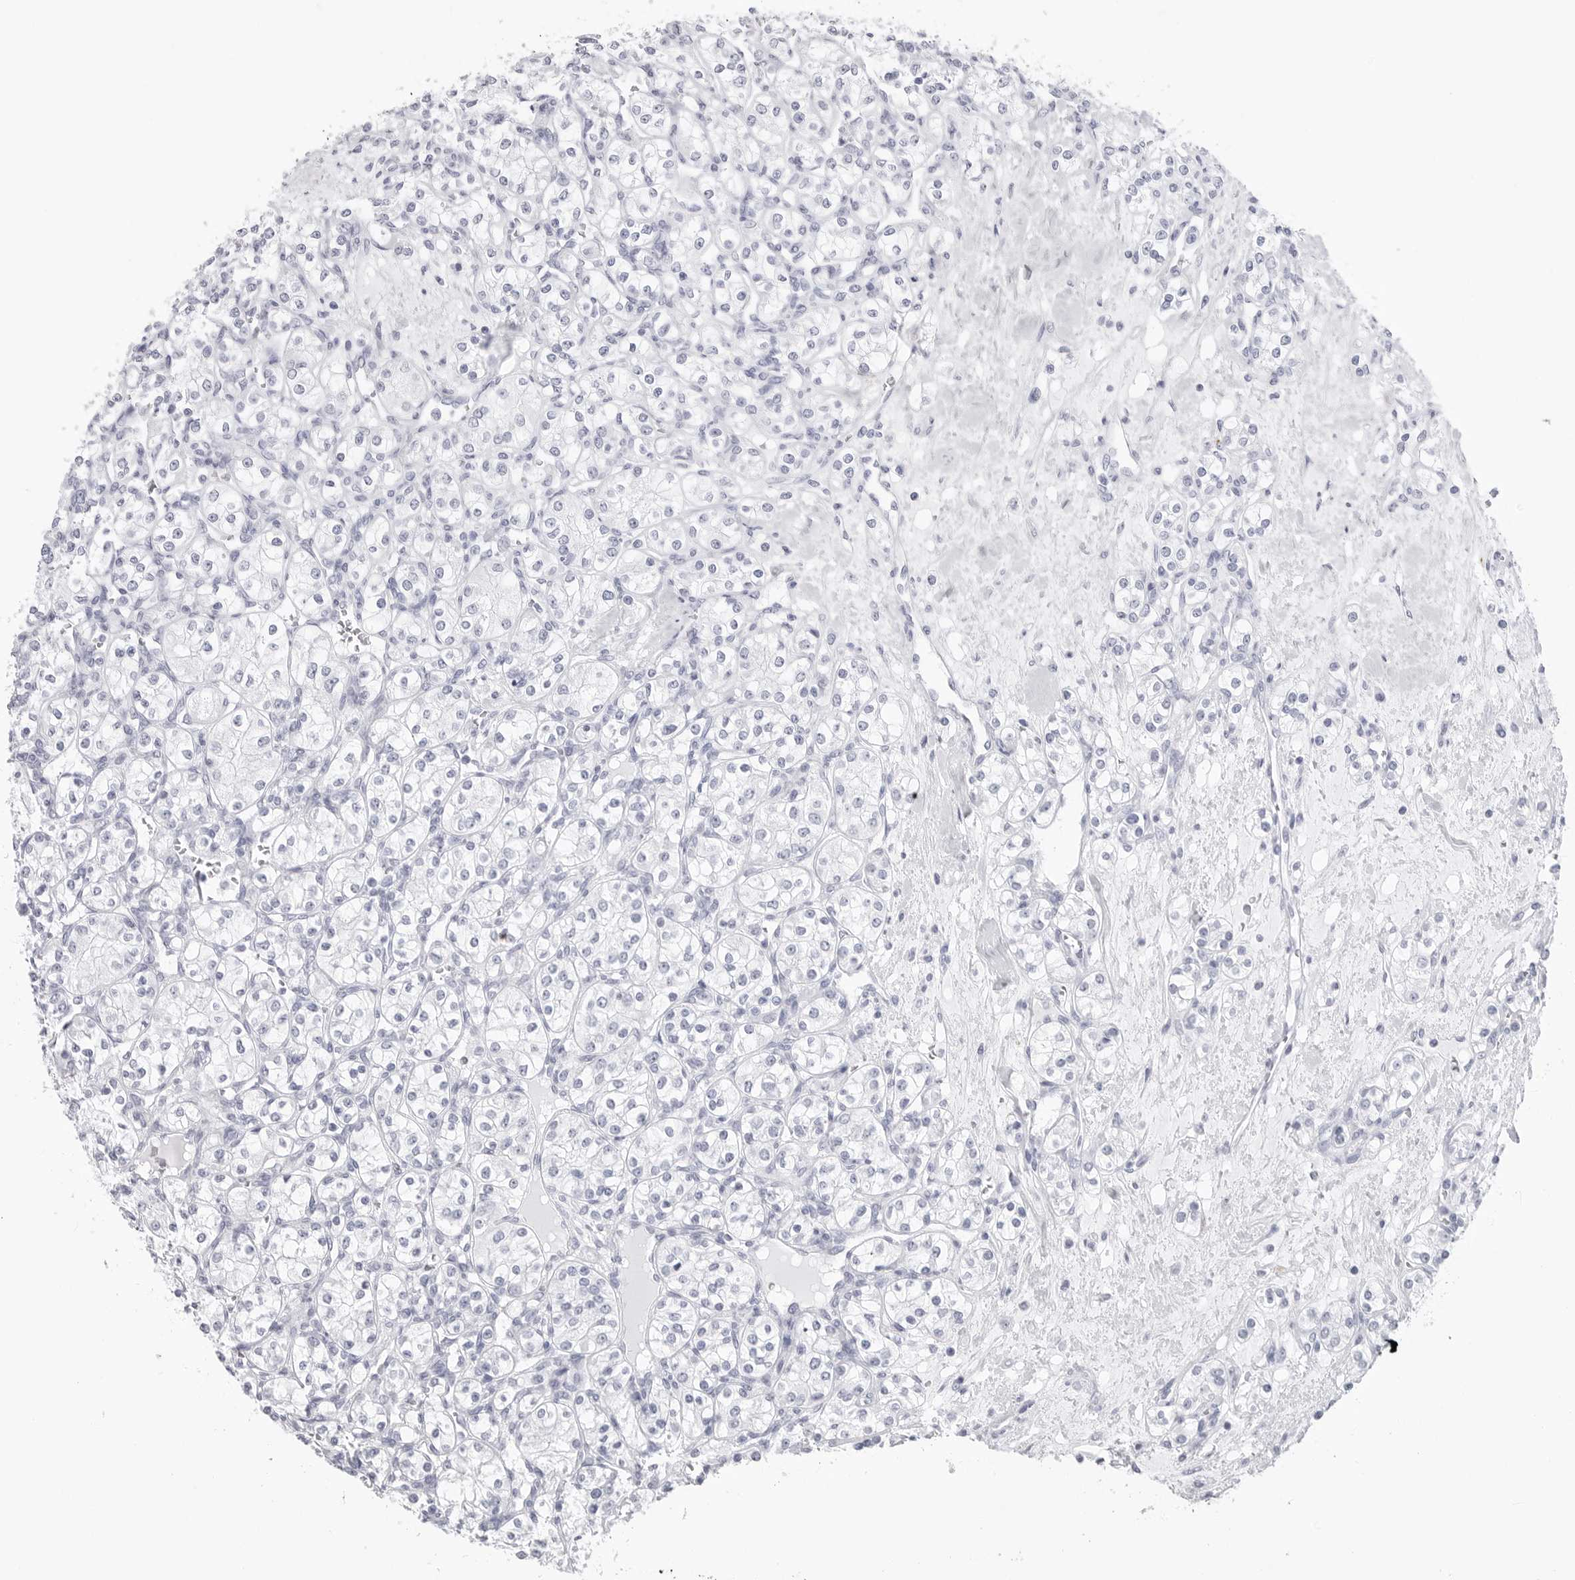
{"staining": {"intensity": "negative", "quantity": "none", "location": "none"}, "tissue": "renal cancer", "cell_type": "Tumor cells", "image_type": "cancer", "snomed": [{"axis": "morphology", "description": "Adenocarcinoma, NOS"}, {"axis": "topography", "description": "Kidney"}], "caption": "Protein analysis of renal cancer reveals no significant staining in tumor cells.", "gene": "CST2", "patient": {"sex": "male", "age": 77}}